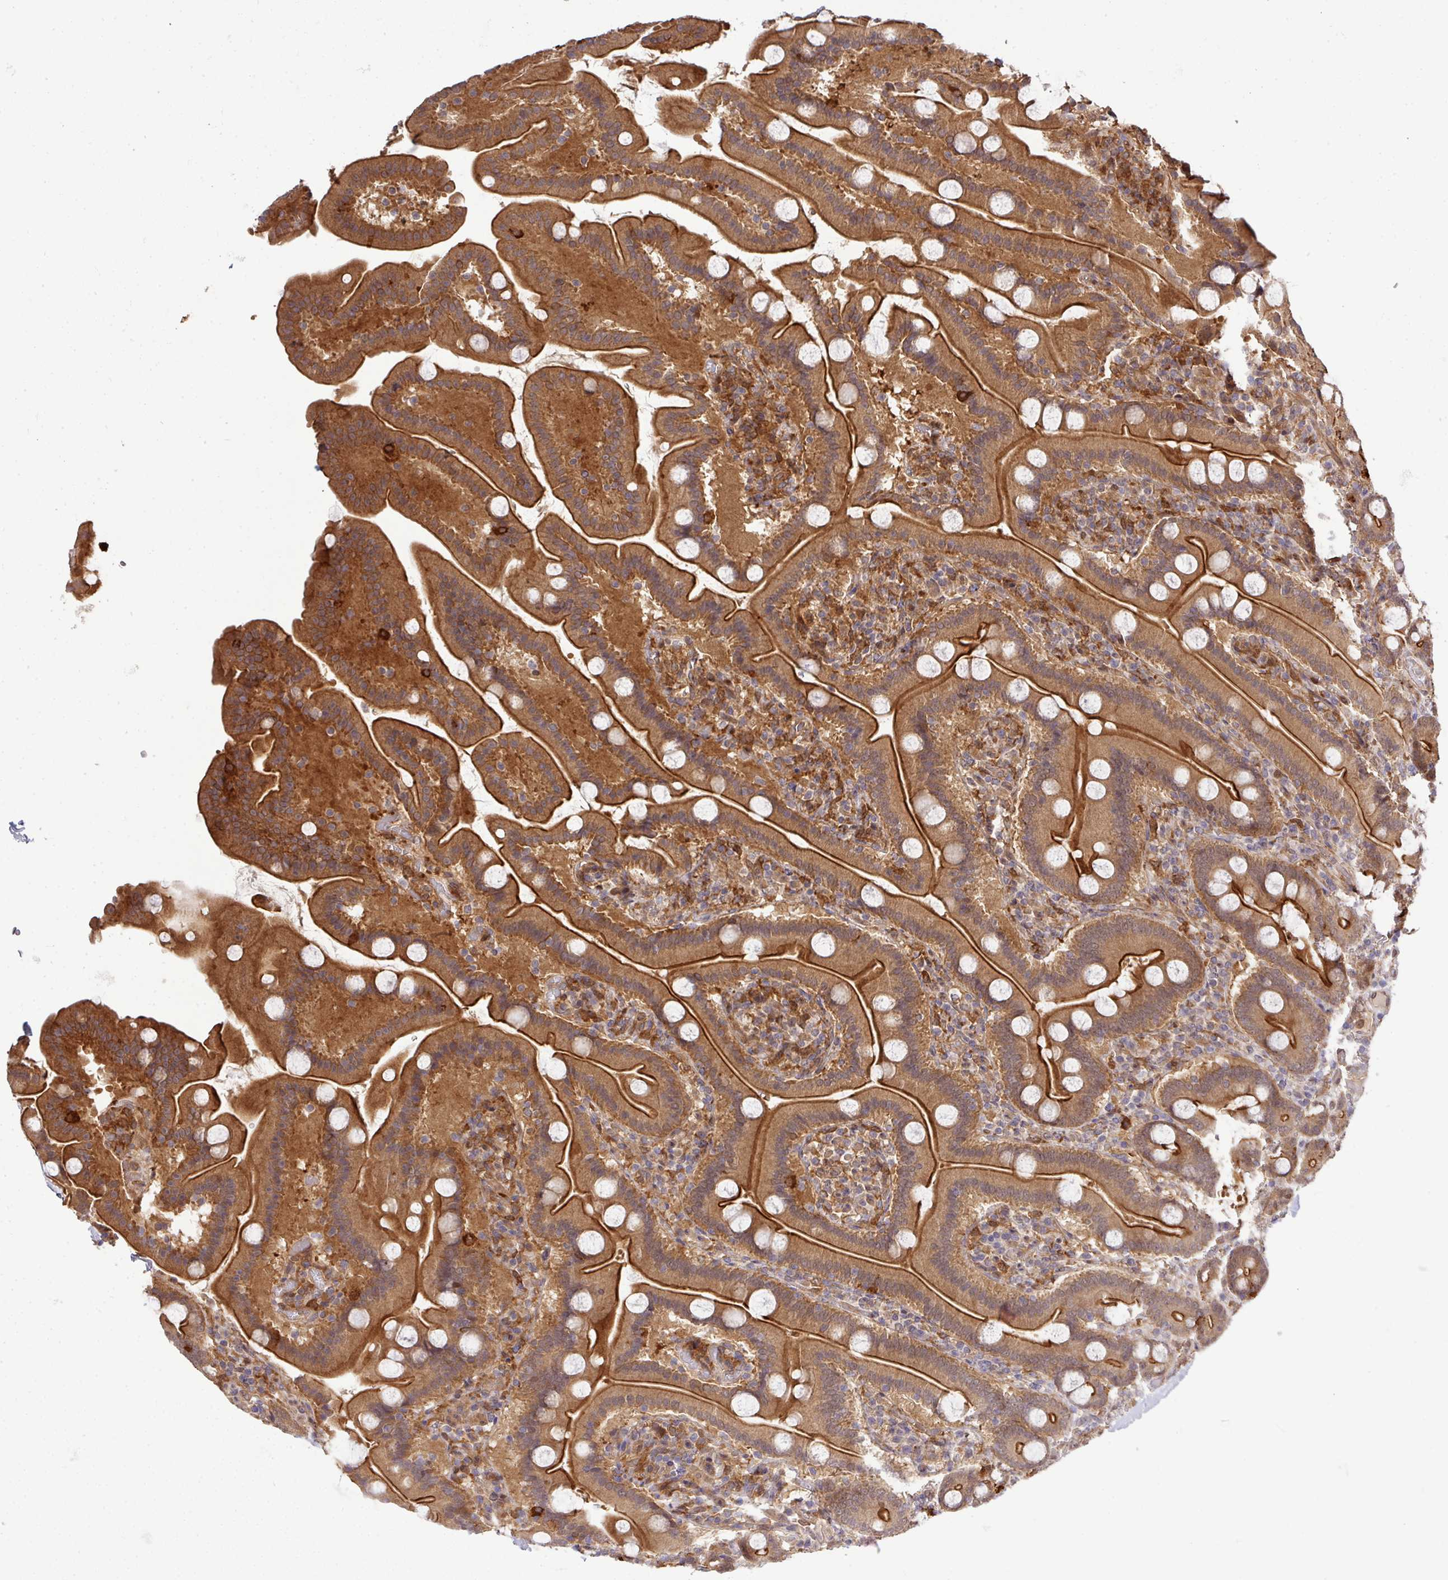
{"staining": {"intensity": "strong", "quantity": ">75%", "location": "cytoplasmic/membranous"}, "tissue": "duodenum", "cell_type": "Glandular cells", "image_type": "normal", "snomed": [{"axis": "morphology", "description": "Normal tissue, NOS"}, {"axis": "topography", "description": "Duodenum"}], "caption": "A high-resolution histopathology image shows immunohistochemistry (IHC) staining of benign duodenum, which shows strong cytoplasmic/membranous staining in approximately >75% of glandular cells.", "gene": "ARPIN", "patient": {"sex": "male", "age": 55}}